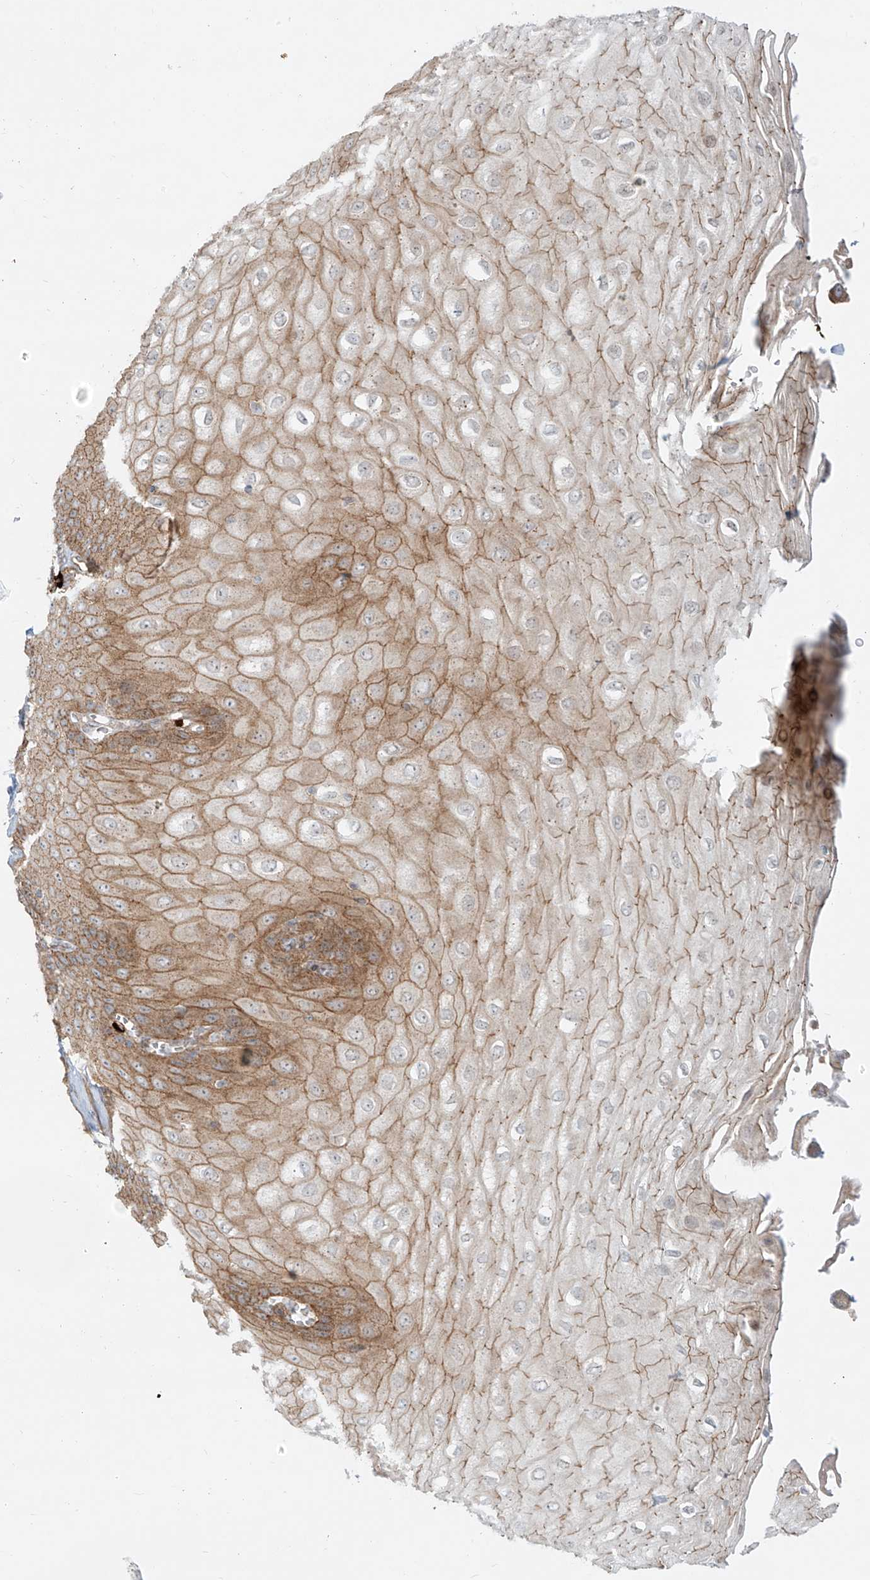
{"staining": {"intensity": "moderate", "quantity": ">75%", "location": "cytoplasmic/membranous"}, "tissue": "esophagus", "cell_type": "Squamous epithelial cells", "image_type": "normal", "snomed": [{"axis": "morphology", "description": "Normal tissue, NOS"}, {"axis": "topography", "description": "Esophagus"}], "caption": "Unremarkable esophagus was stained to show a protein in brown. There is medium levels of moderate cytoplasmic/membranous staining in about >75% of squamous epithelial cells. The staining was performed using DAB to visualize the protein expression in brown, while the nuclei were stained in blue with hematoxylin (Magnification: 20x).", "gene": "ZNF287", "patient": {"sex": "male", "age": 60}}